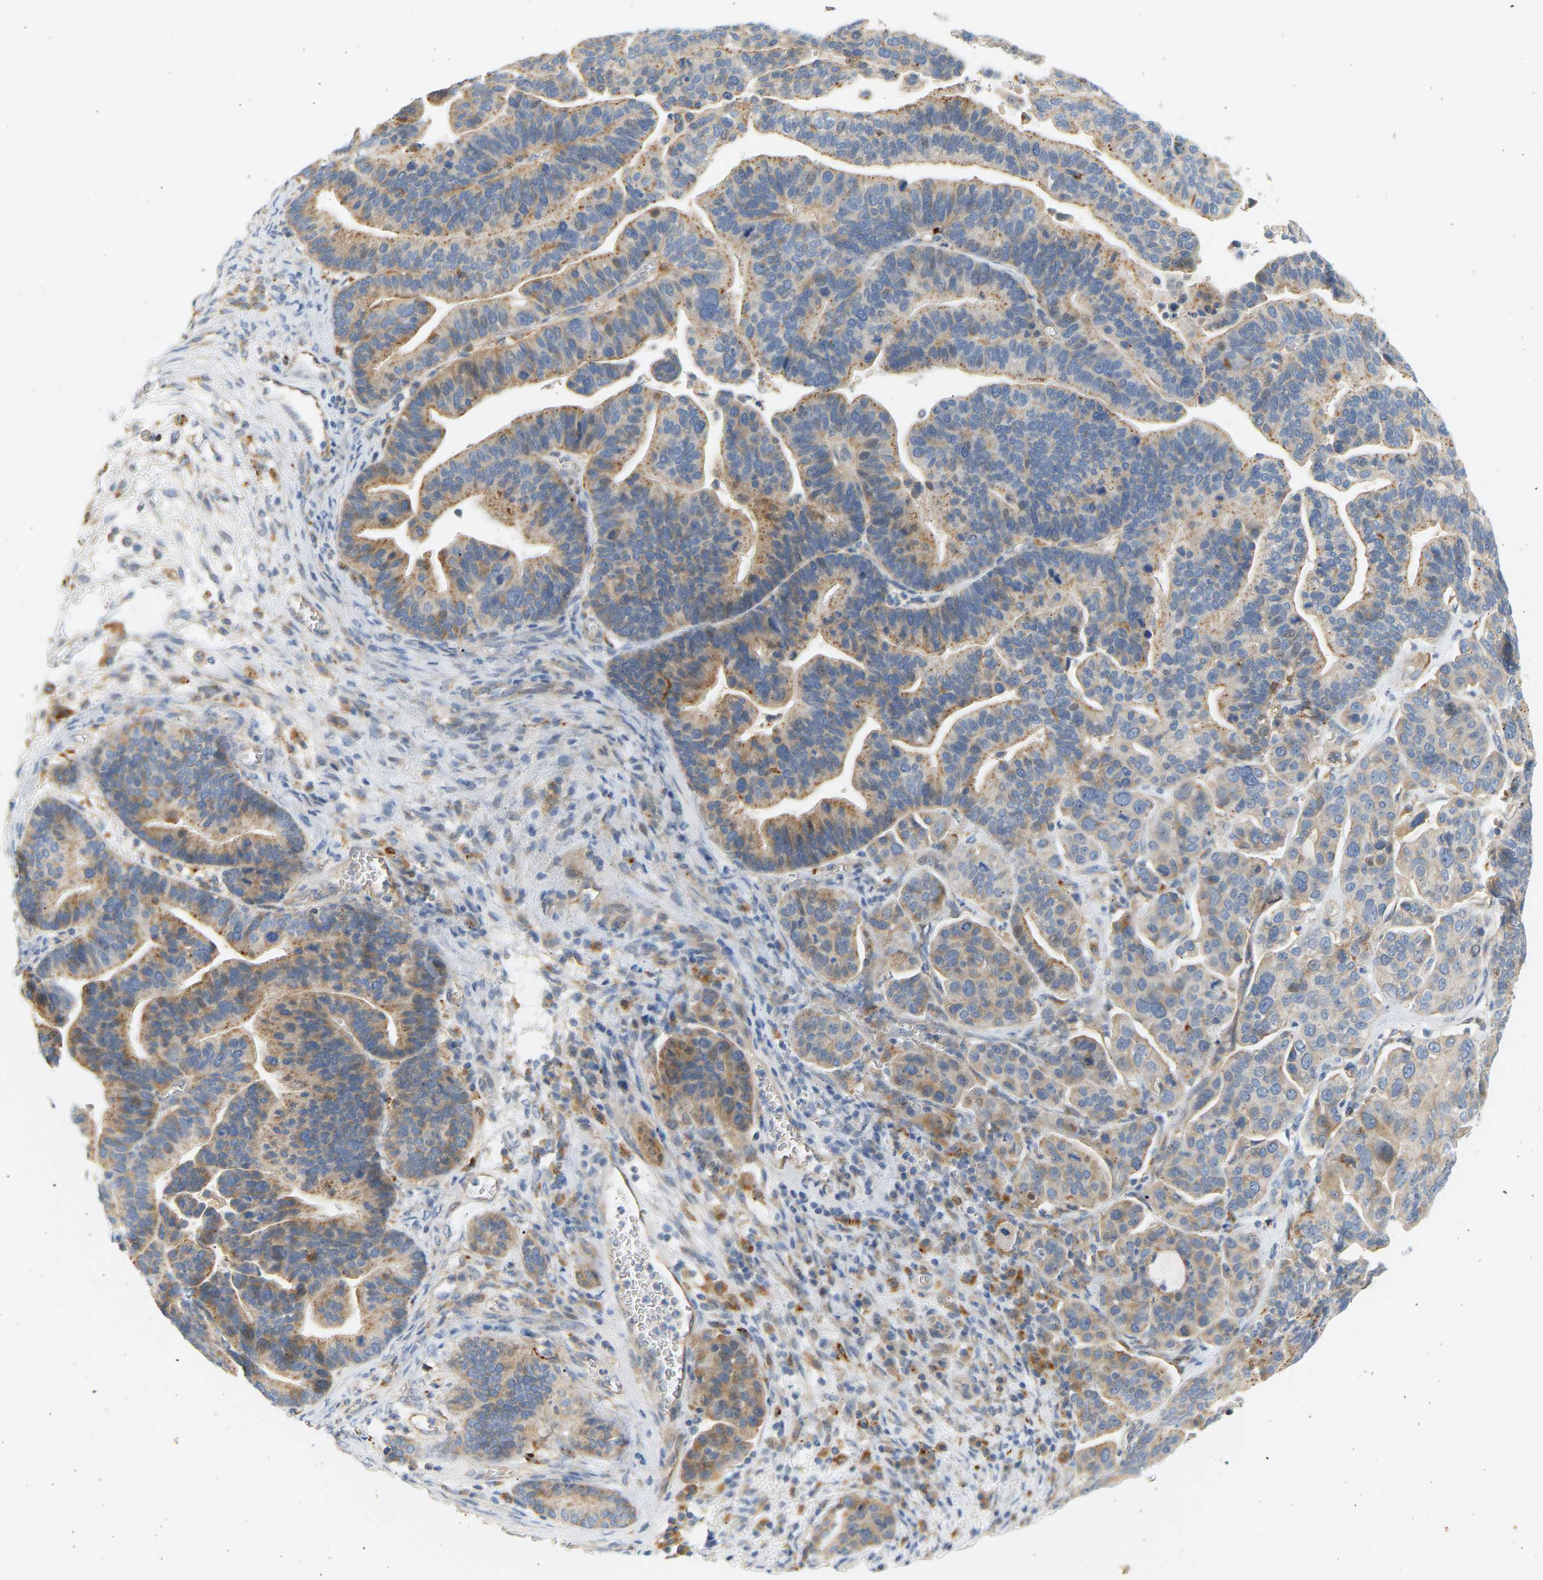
{"staining": {"intensity": "moderate", "quantity": ">75%", "location": "cytoplasmic/membranous"}, "tissue": "ovarian cancer", "cell_type": "Tumor cells", "image_type": "cancer", "snomed": [{"axis": "morphology", "description": "Cystadenocarcinoma, serous, NOS"}, {"axis": "topography", "description": "Ovary"}], "caption": "Protein positivity by immunohistochemistry displays moderate cytoplasmic/membranous positivity in about >75% of tumor cells in ovarian cancer (serous cystadenocarcinoma). (DAB = brown stain, brightfield microscopy at high magnification).", "gene": "ENTHD1", "patient": {"sex": "female", "age": 56}}